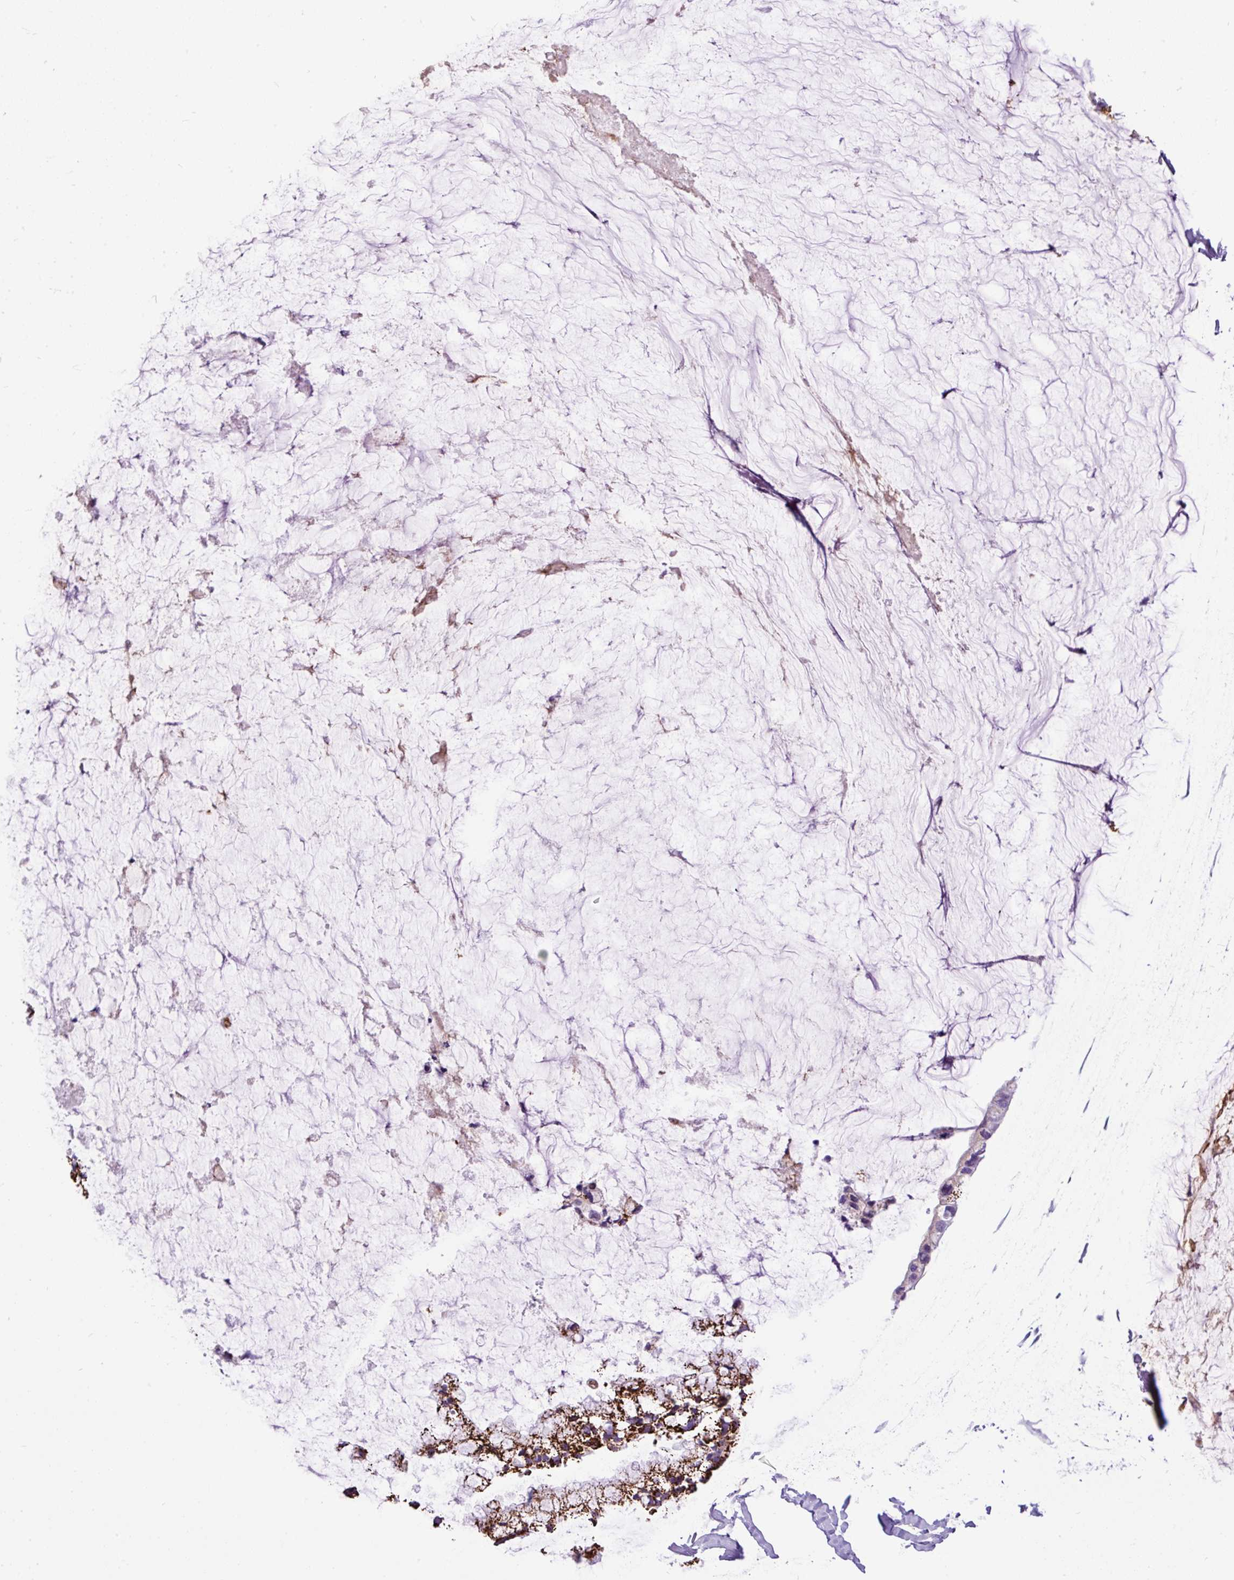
{"staining": {"intensity": "strong", "quantity": "25%-75%", "location": "cytoplasmic/membranous"}, "tissue": "ovarian cancer", "cell_type": "Tumor cells", "image_type": "cancer", "snomed": [{"axis": "morphology", "description": "Cystadenocarcinoma, mucinous, NOS"}, {"axis": "topography", "description": "Ovary"}], "caption": "Tumor cells reveal high levels of strong cytoplasmic/membranous positivity in approximately 25%-75% of cells in human ovarian mucinous cystadenocarcinoma.", "gene": "ZNF256", "patient": {"sex": "female", "age": 39}}